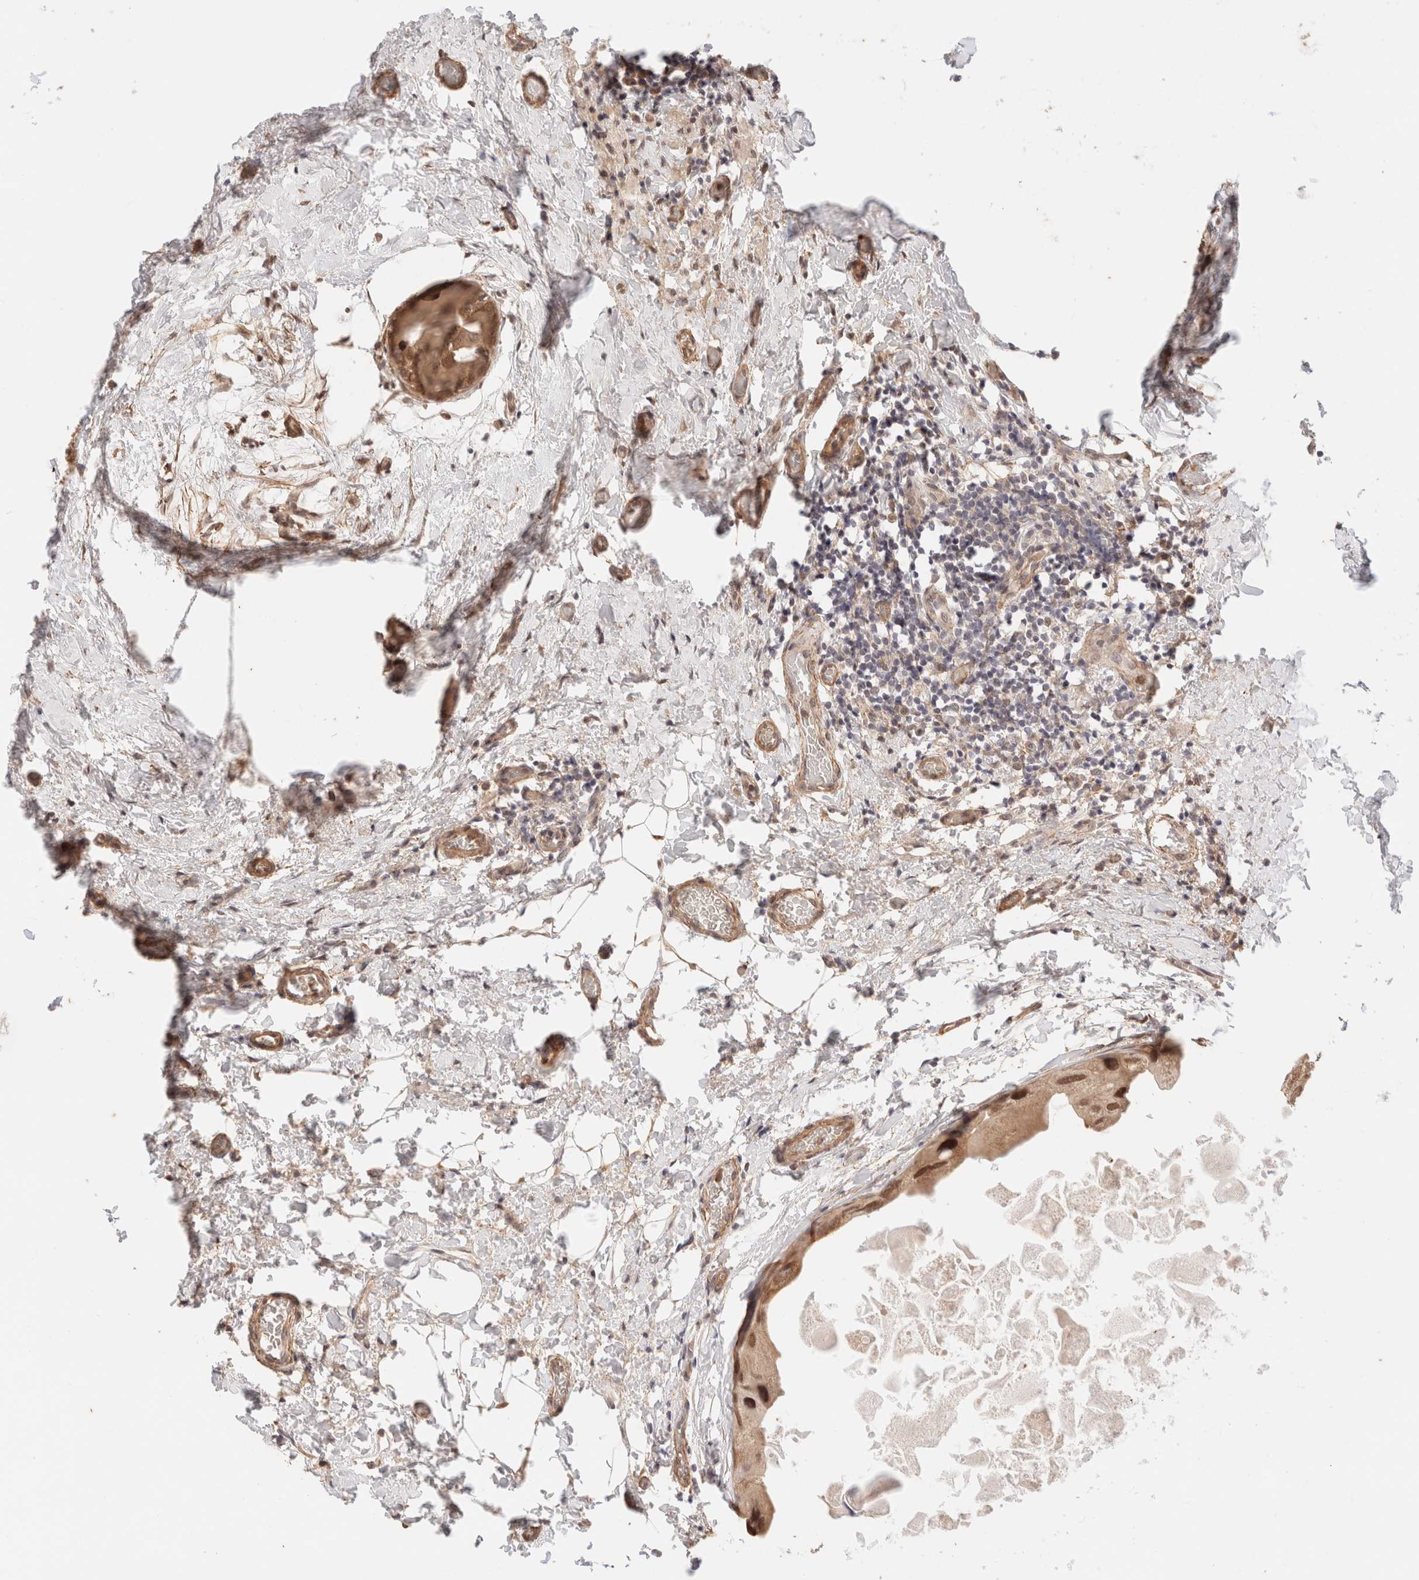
{"staining": {"intensity": "moderate", "quantity": ">75%", "location": "nuclear"}, "tissue": "breast cancer", "cell_type": "Tumor cells", "image_type": "cancer", "snomed": [{"axis": "morphology", "description": "Duct carcinoma"}, {"axis": "topography", "description": "Breast"}], "caption": "A high-resolution image shows immunohistochemistry (IHC) staining of breast cancer (intraductal carcinoma), which demonstrates moderate nuclear expression in about >75% of tumor cells. Using DAB (3,3'-diaminobenzidine) (brown) and hematoxylin (blue) stains, captured at high magnification using brightfield microscopy.", "gene": "BRPF3", "patient": {"sex": "female", "age": 62}}